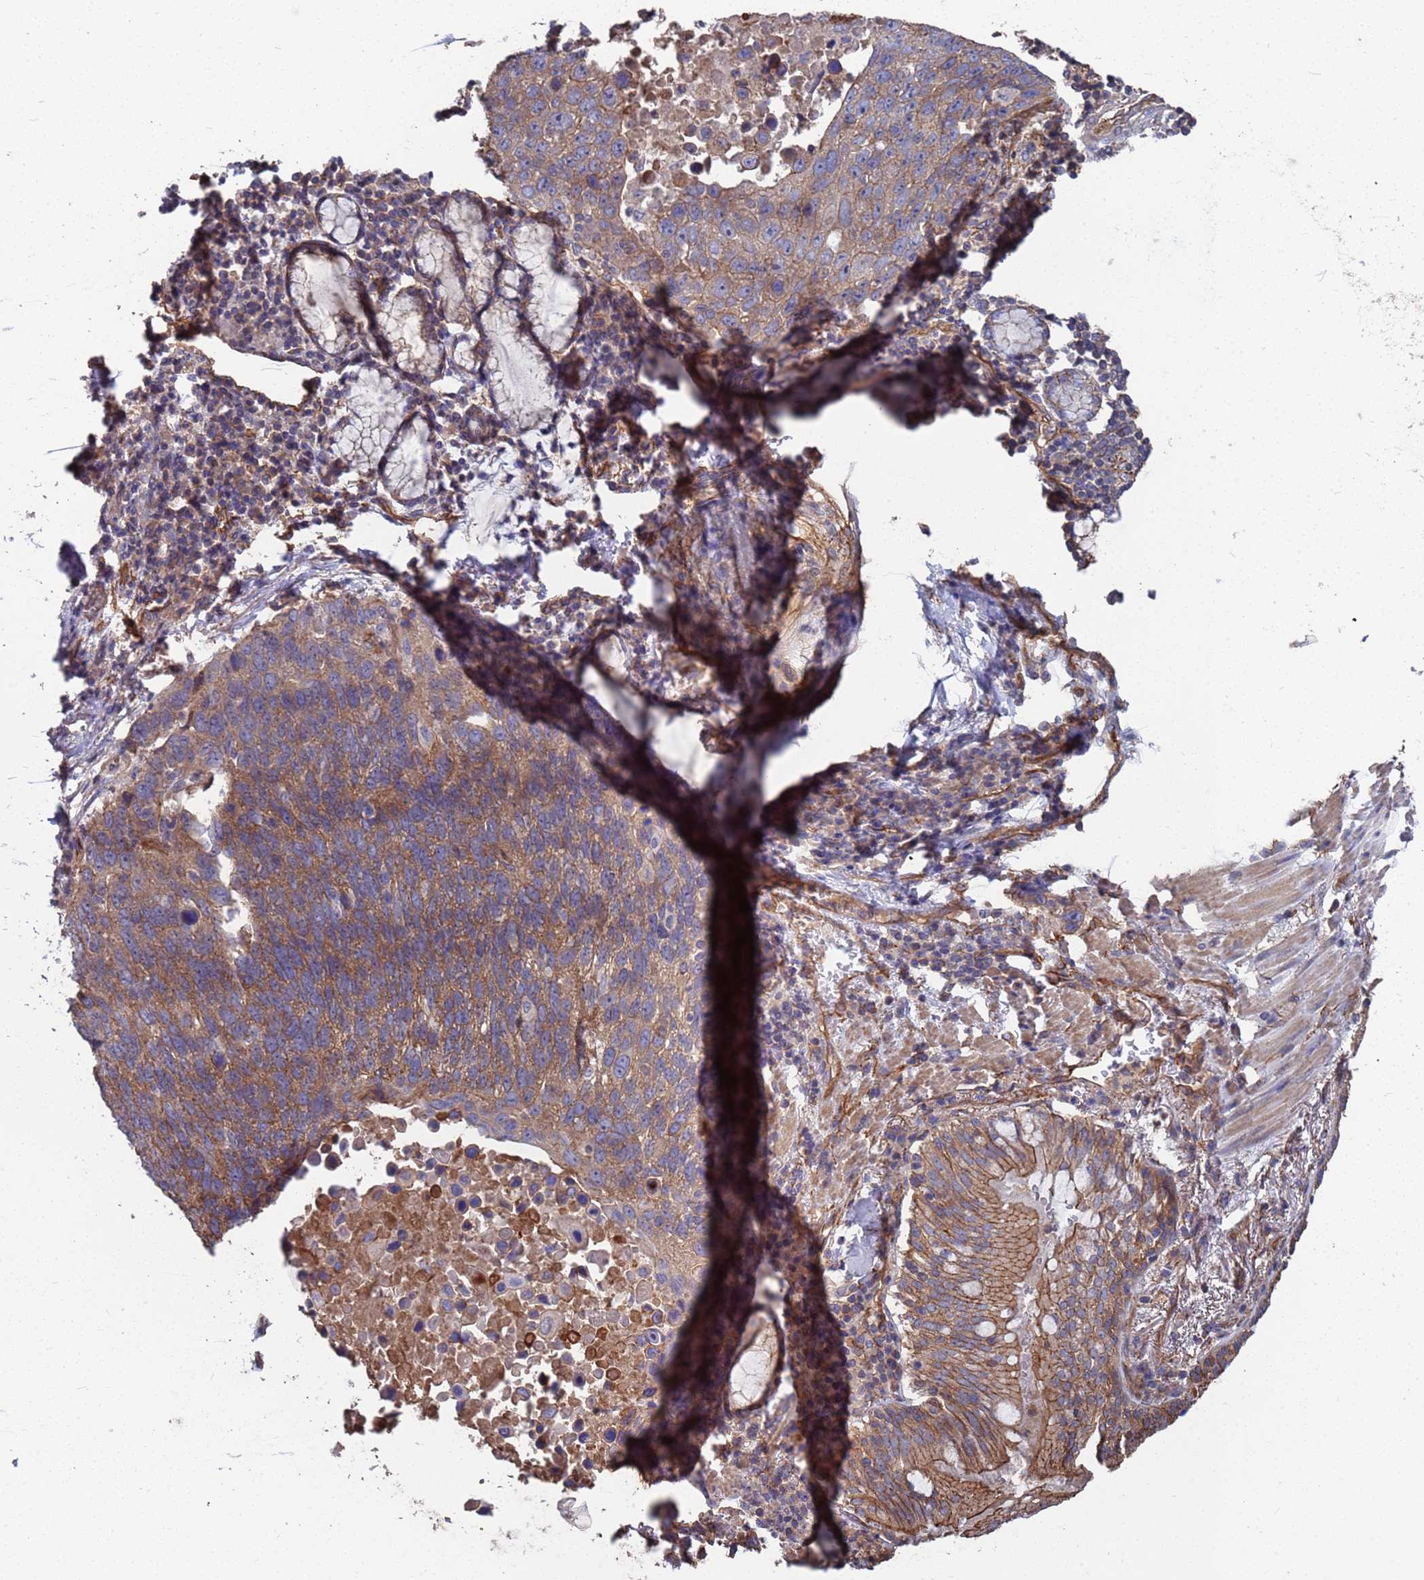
{"staining": {"intensity": "weak", "quantity": ">75%", "location": "cytoplasmic/membranous"}, "tissue": "lung cancer", "cell_type": "Tumor cells", "image_type": "cancer", "snomed": [{"axis": "morphology", "description": "Squamous cell carcinoma, NOS"}, {"axis": "topography", "description": "Lung"}], "caption": "Protein expression analysis of lung cancer displays weak cytoplasmic/membranous positivity in approximately >75% of tumor cells.", "gene": "NDUFAF6", "patient": {"sex": "male", "age": 66}}